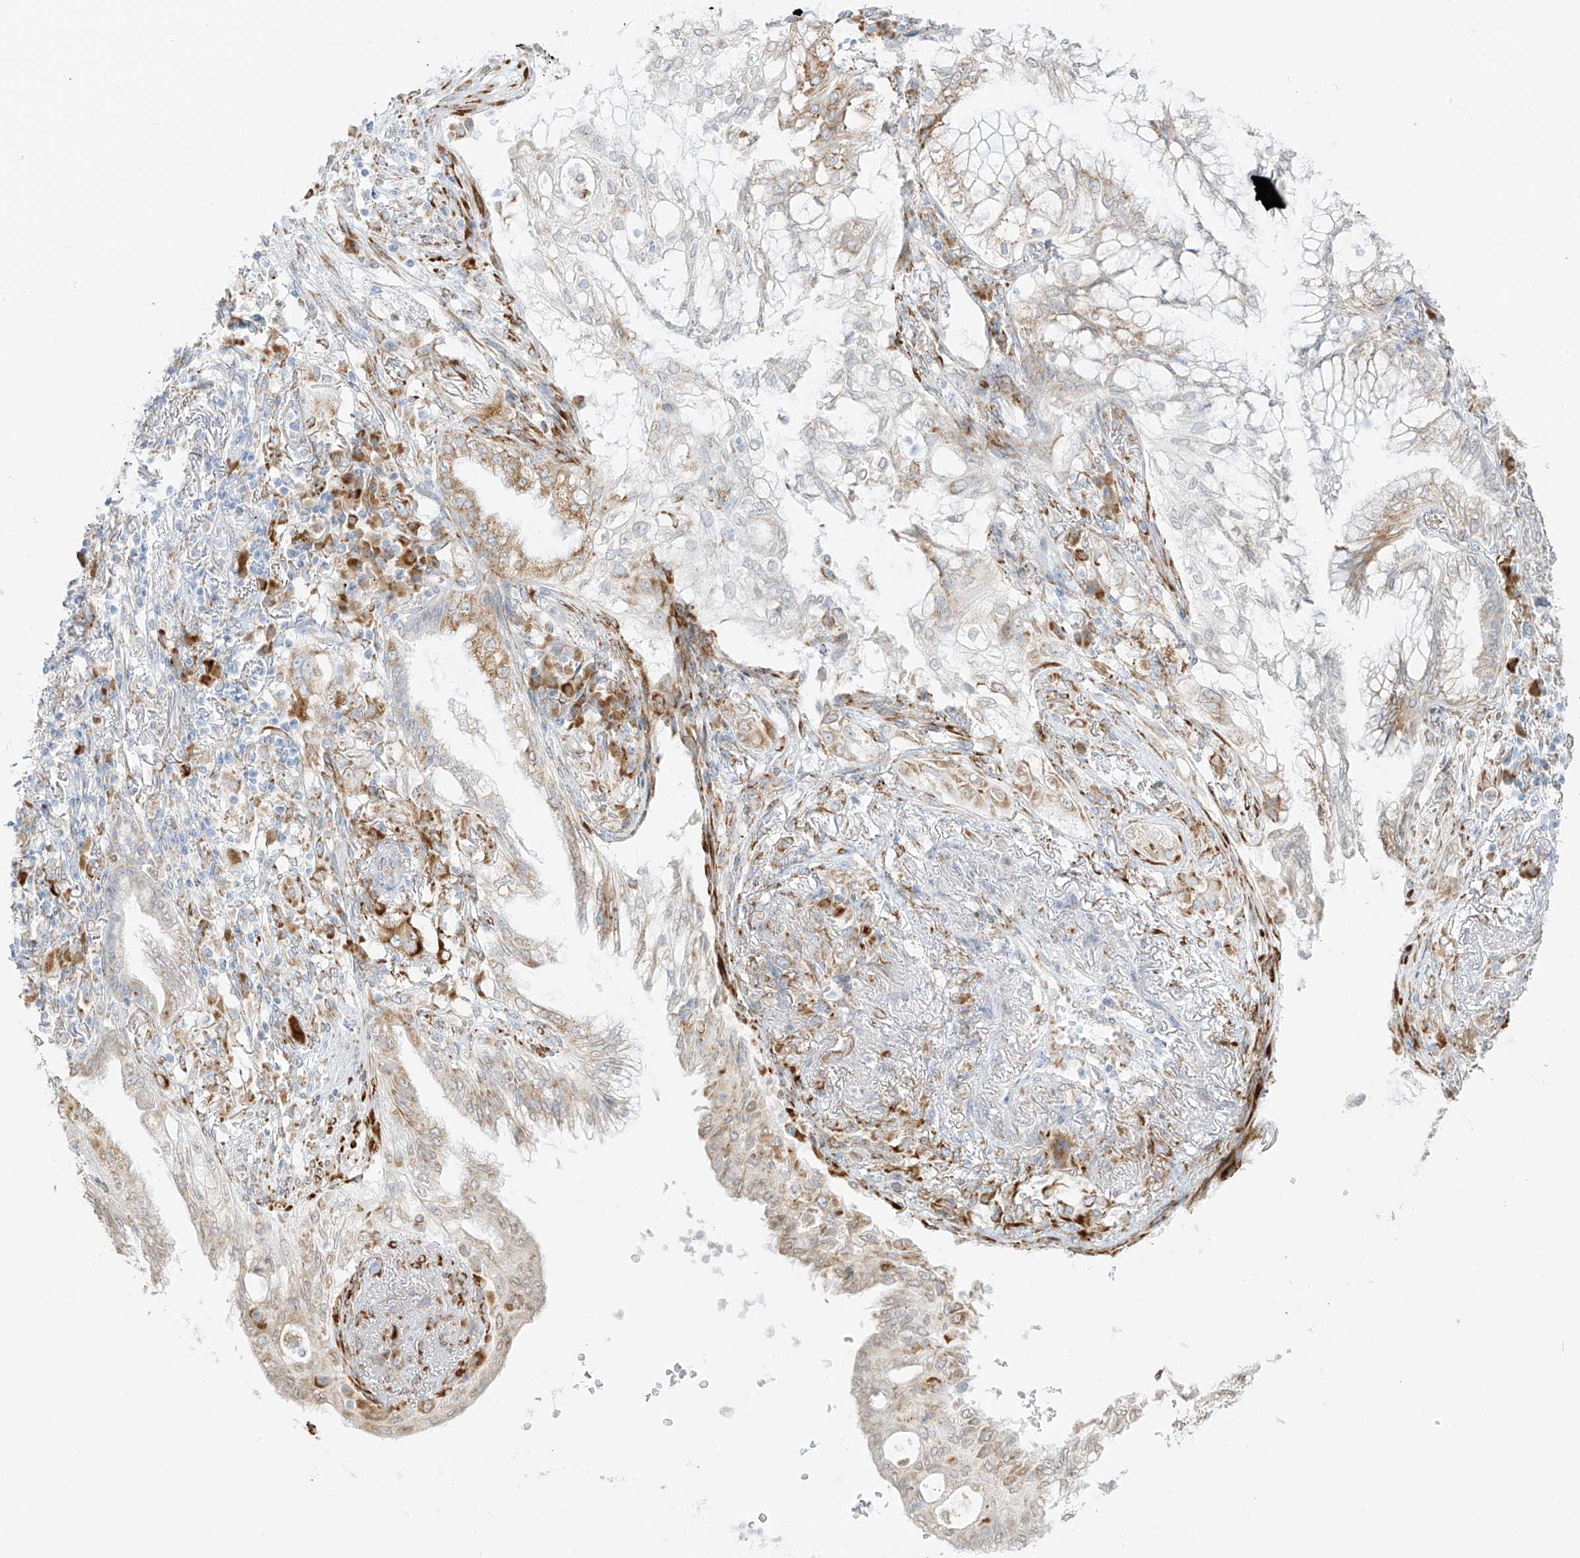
{"staining": {"intensity": "moderate", "quantity": "25%-75%", "location": "cytoplasmic/membranous"}, "tissue": "lung cancer", "cell_type": "Tumor cells", "image_type": "cancer", "snomed": [{"axis": "morphology", "description": "Adenocarcinoma, NOS"}, {"axis": "topography", "description": "Lung"}], "caption": "Moderate cytoplasmic/membranous expression is present in approximately 25%-75% of tumor cells in lung cancer (adenocarcinoma). (Stains: DAB in brown, nuclei in blue, Microscopy: brightfield microscopy at high magnification).", "gene": "LRRC59", "patient": {"sex": "female", "age": 70}}